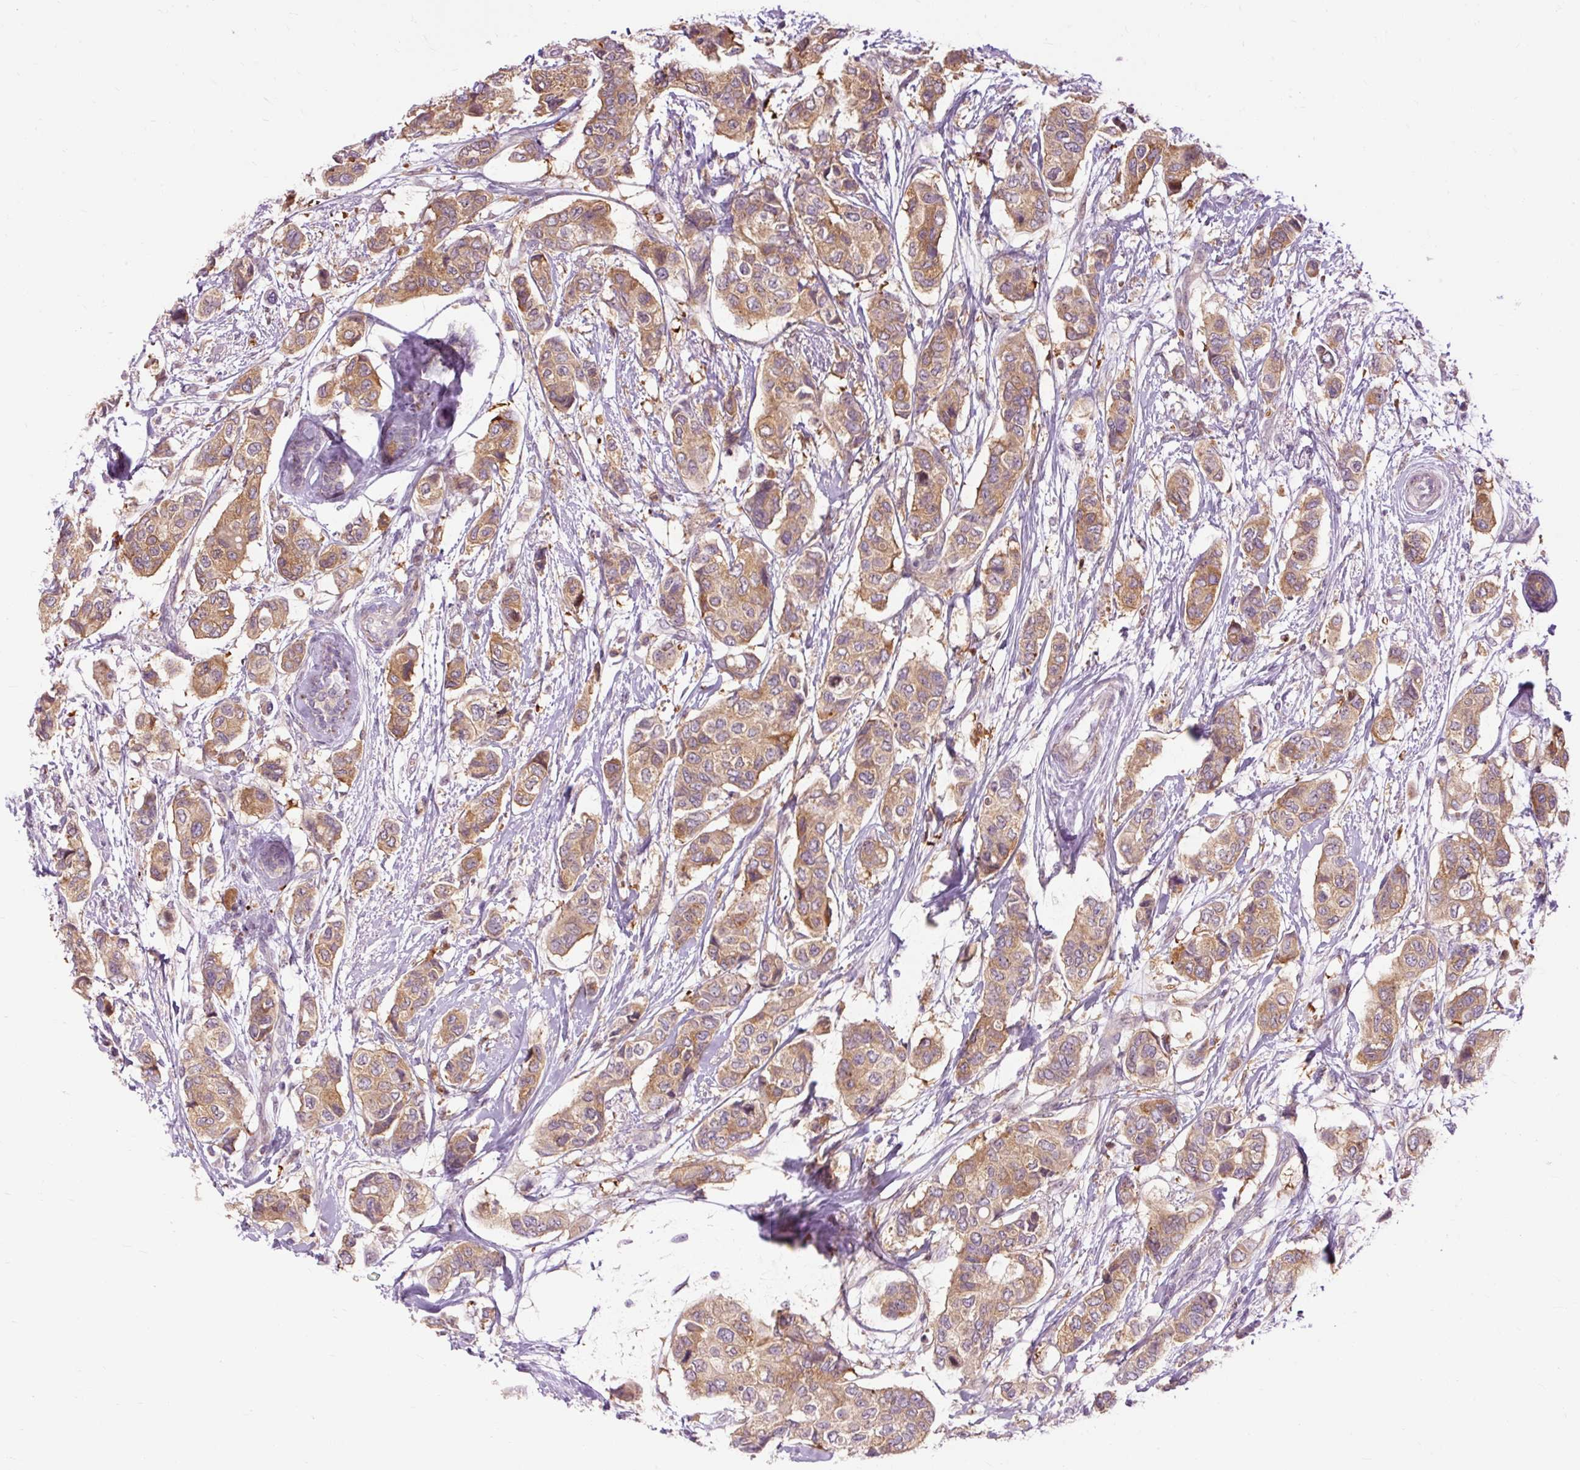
{"staining": {"intensity": "moderate", "quantity": ">75%", "location": "cytoplasmic/membranous"}, "tissue": "breast cancer", "cell_type": "Tumor cells", "image_type": "cancer", "snomed": [{"axis": "morphology", "description": "Lobular carcinoma"}, {"axis": "topography", "description": "Breast"}], "caption": "A brown stain labels moderate cytoplasmic/membranous expression of a protein in human breast cancer tumor cells.", "gene": "CEBPZ", "patient": {"sex": "female", "age": 51}}